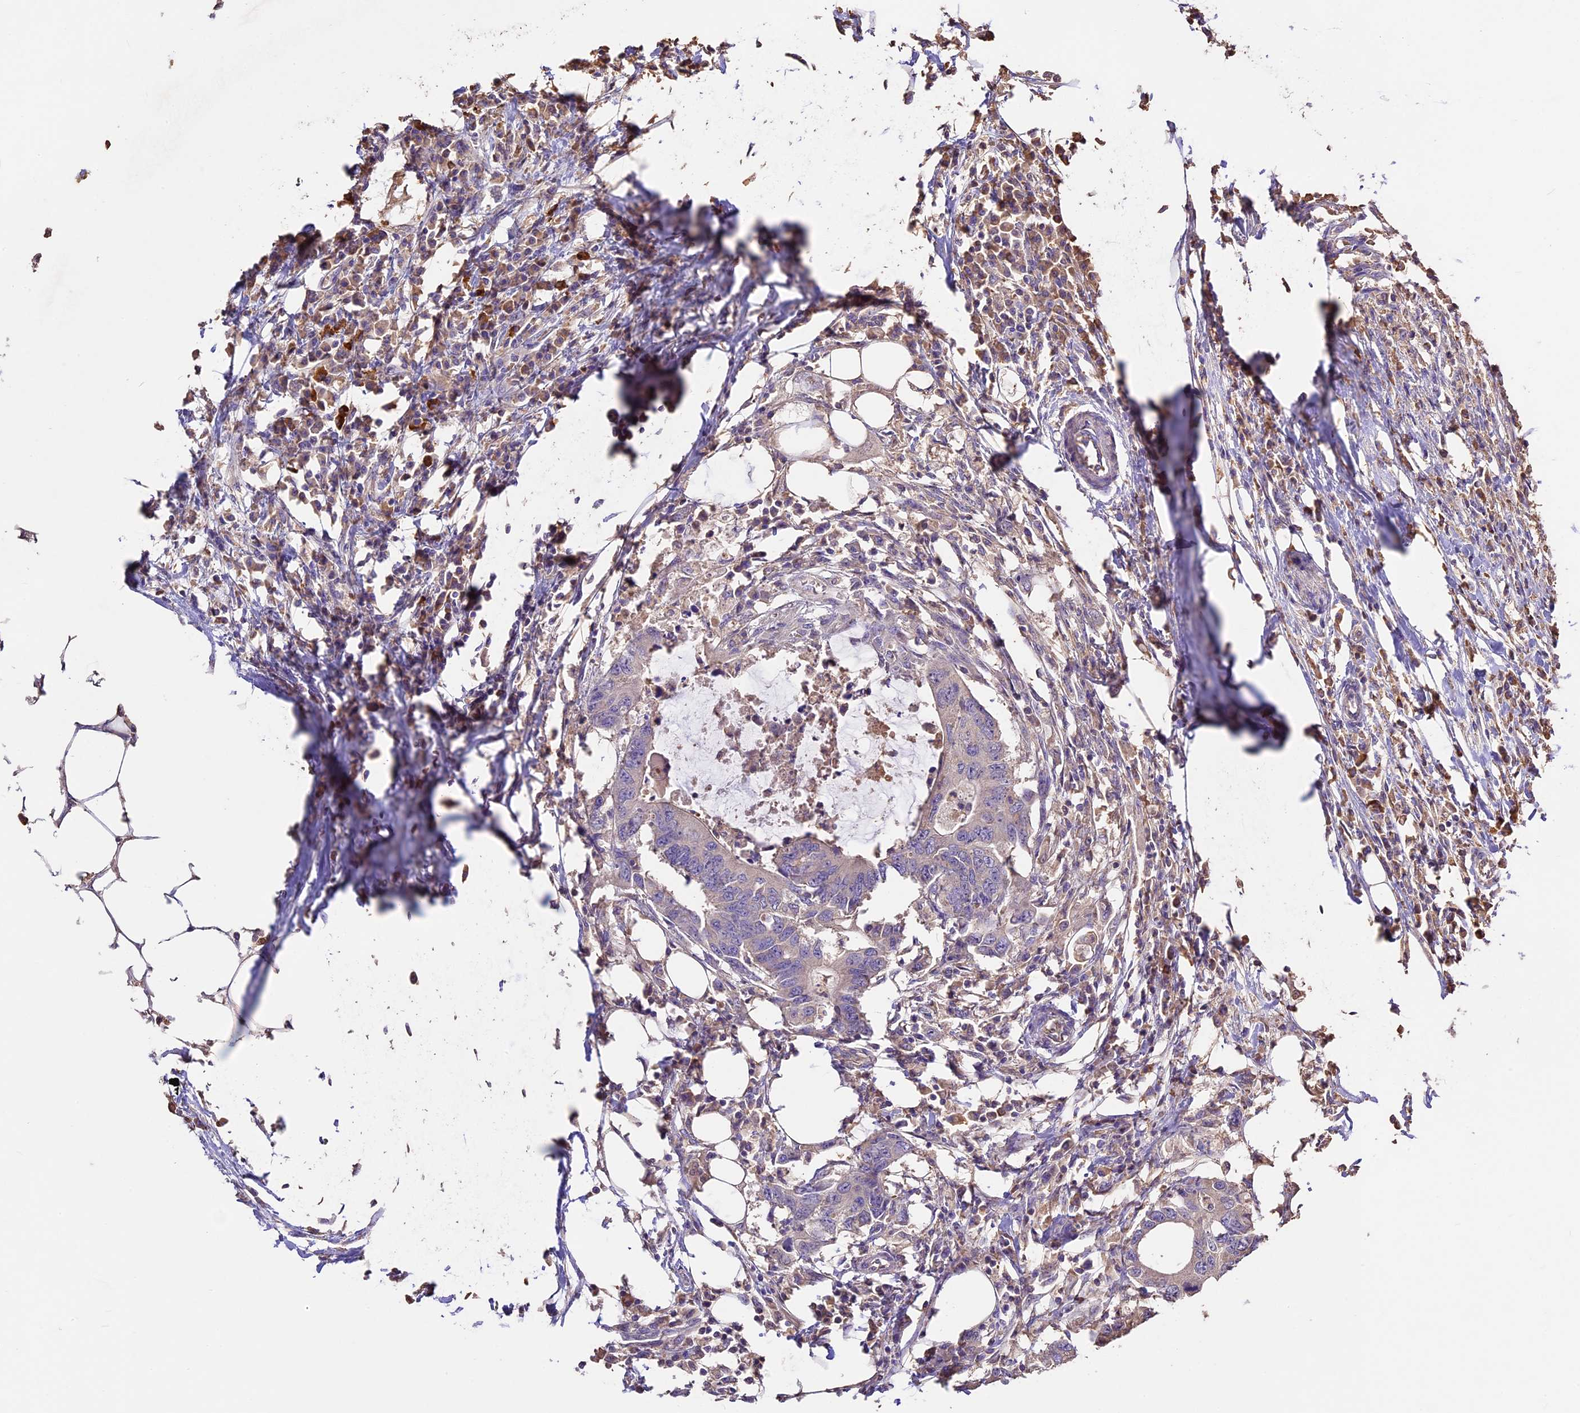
{"staining": {"intensity": "negative", "quantity": "none", "location": "none"}, "tissue": "colorectal cancer", "cell_type": "Tumor cells", "image_type": "cancer", "snomed": [{"axis": "morphology", "description": "Adenocarcinoma, NOS"}, {"axis": "topography", "description": "Colon"}], "caption": "IHC of human adenocarcinoma (colorectal) displays no expression in tumor cells.", "gene": "CRLF1", "patient": {"sex": "male", "age": 71}}